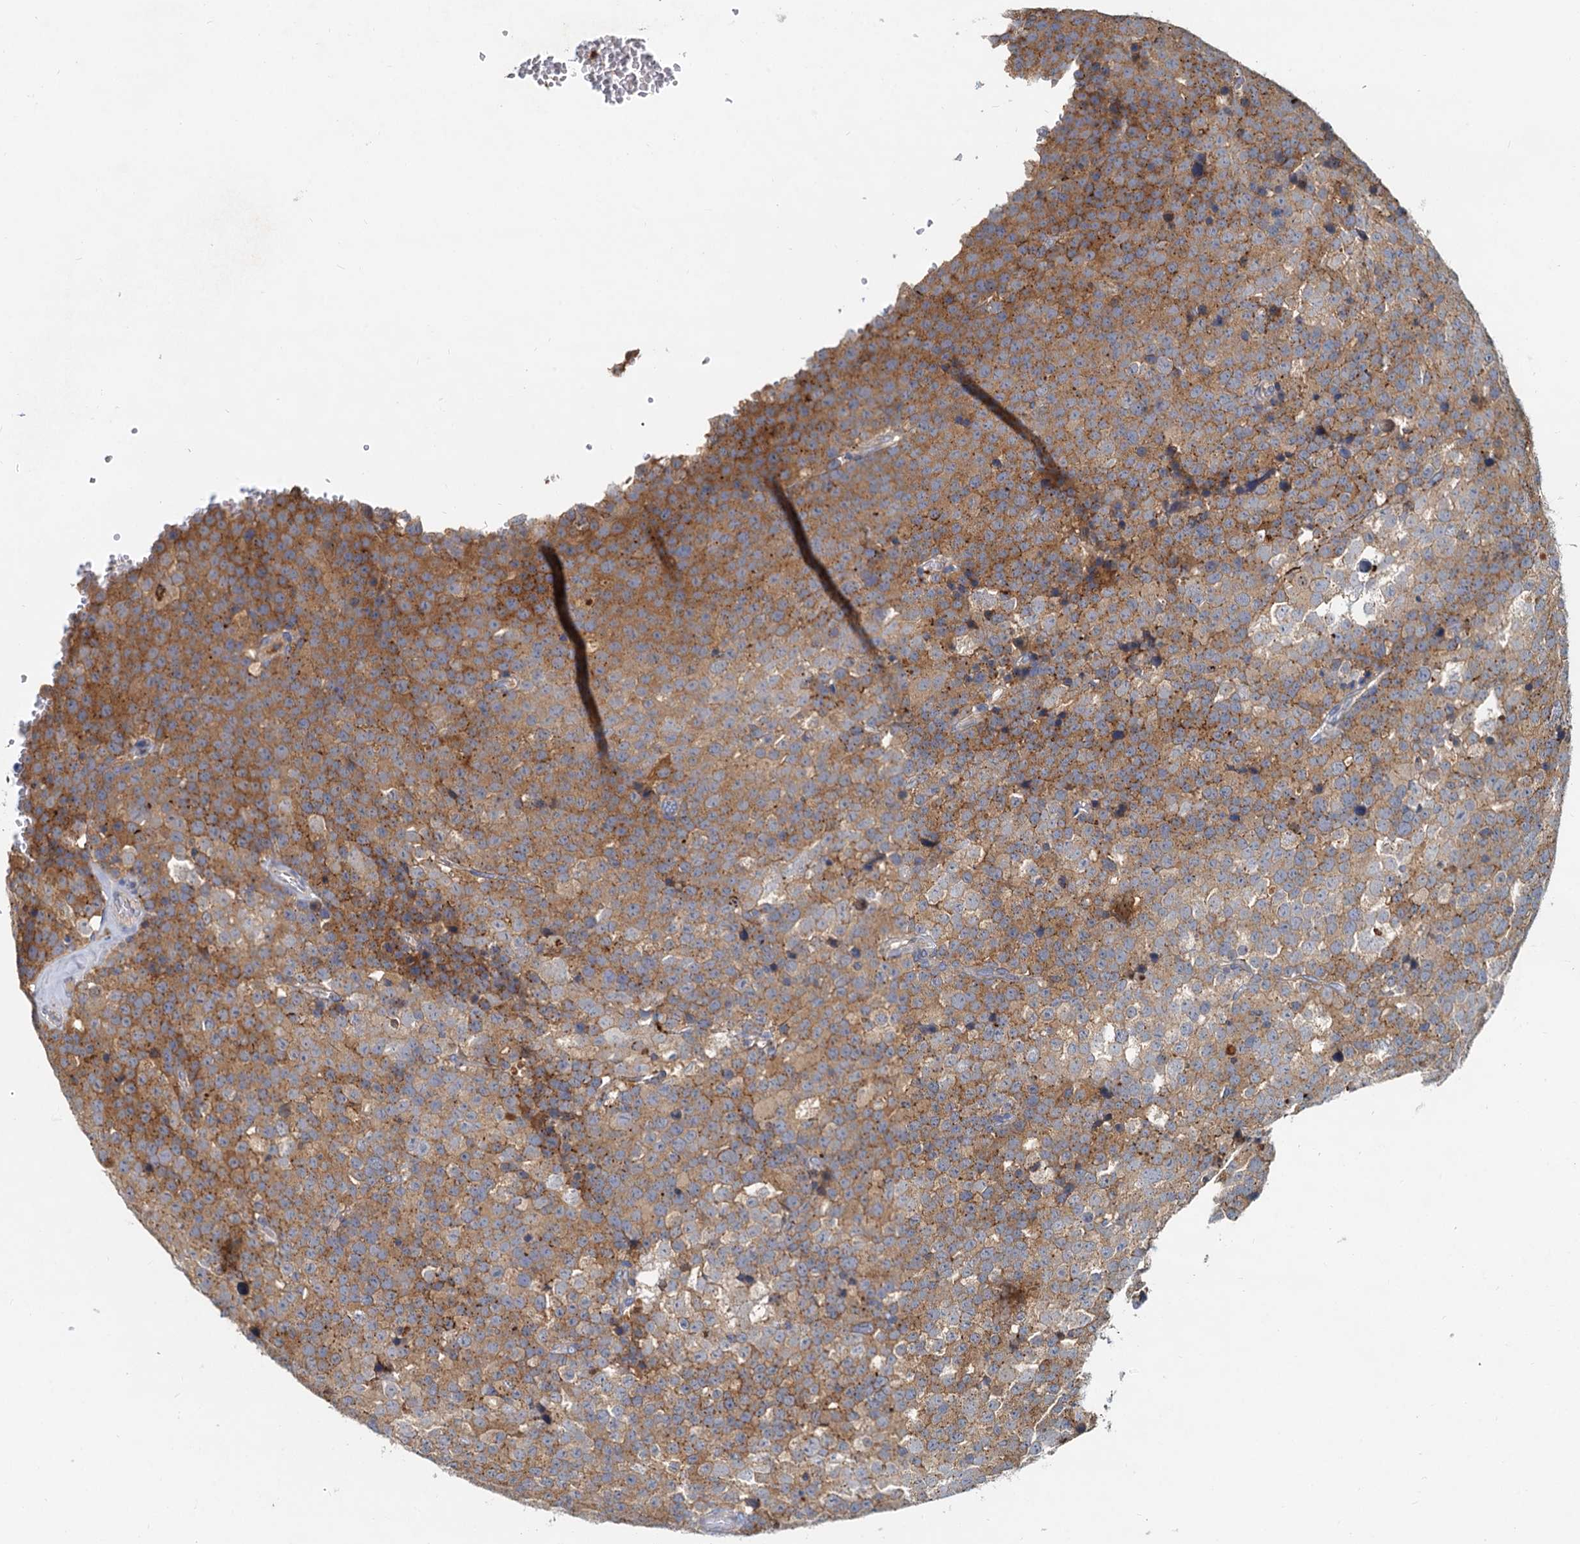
{"staining": {"intensity": "moderate", "quantity": ">75%", "location": "cytoplasmic/membranous"}, "tissue": "testis cancer", "cell_type": "Tumor cells", "image_type": "cancer", "snomed": [{"axis": "morphology", "description": "Seminoma, NOS"}, {"axis": "topography", "description": "Testis"}], "caption": "Immunohistochemistry micrograph of neoplastic tissue: human testis cancer (seminoma) stained using immunohistochemistry reveals medium levels of moderate protein expression localized specifically in the cytoplasmic/membranous of tumor cells, appearing as a cytoplasmic/membranous brown color.", "gene": "TOLLIP", "patient": {"sex": "male", "age": 71}}